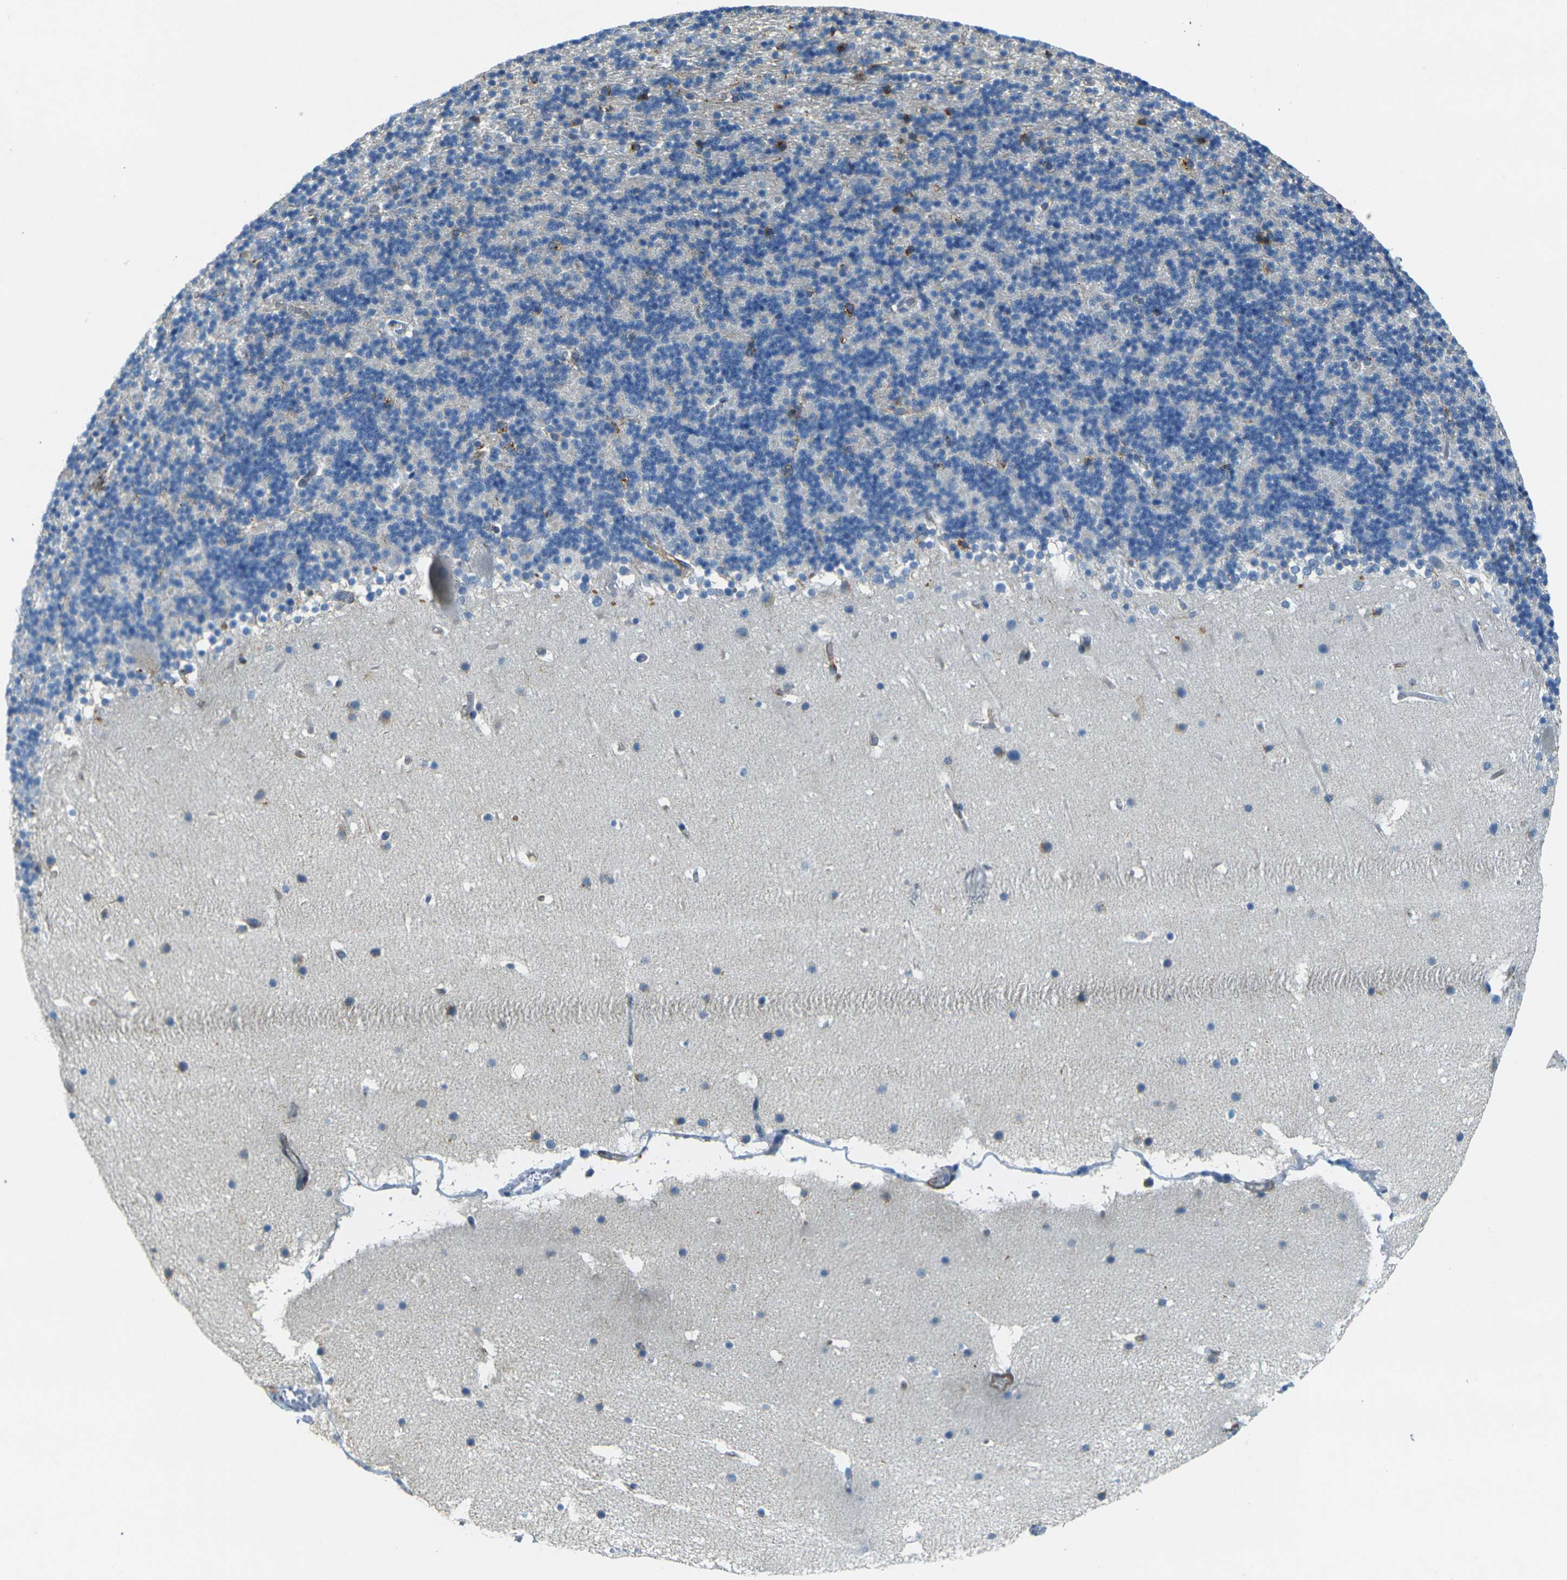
{"staining": {"intensity": "moderate", "quantity": "<25%", "location": "cytoplasmic/membranous"}, "tissue": "cerebellum", "cell_type": "Cells in granular layer", "image_type": "normal", "snomed": [{"axis": "morphology", "description": "Normal tissue, NOS"}, {"axis": "topography", "description": "Cerebellum"}], "caption": "Protein expression by immunohistochemistry demonstrates moderate cytoplasmic/membranous staining in approximately <25% of cells in granular layer in normal cerebellum.", "gene": "SORT1", "patient": {"sex": "male", "age": 45}}